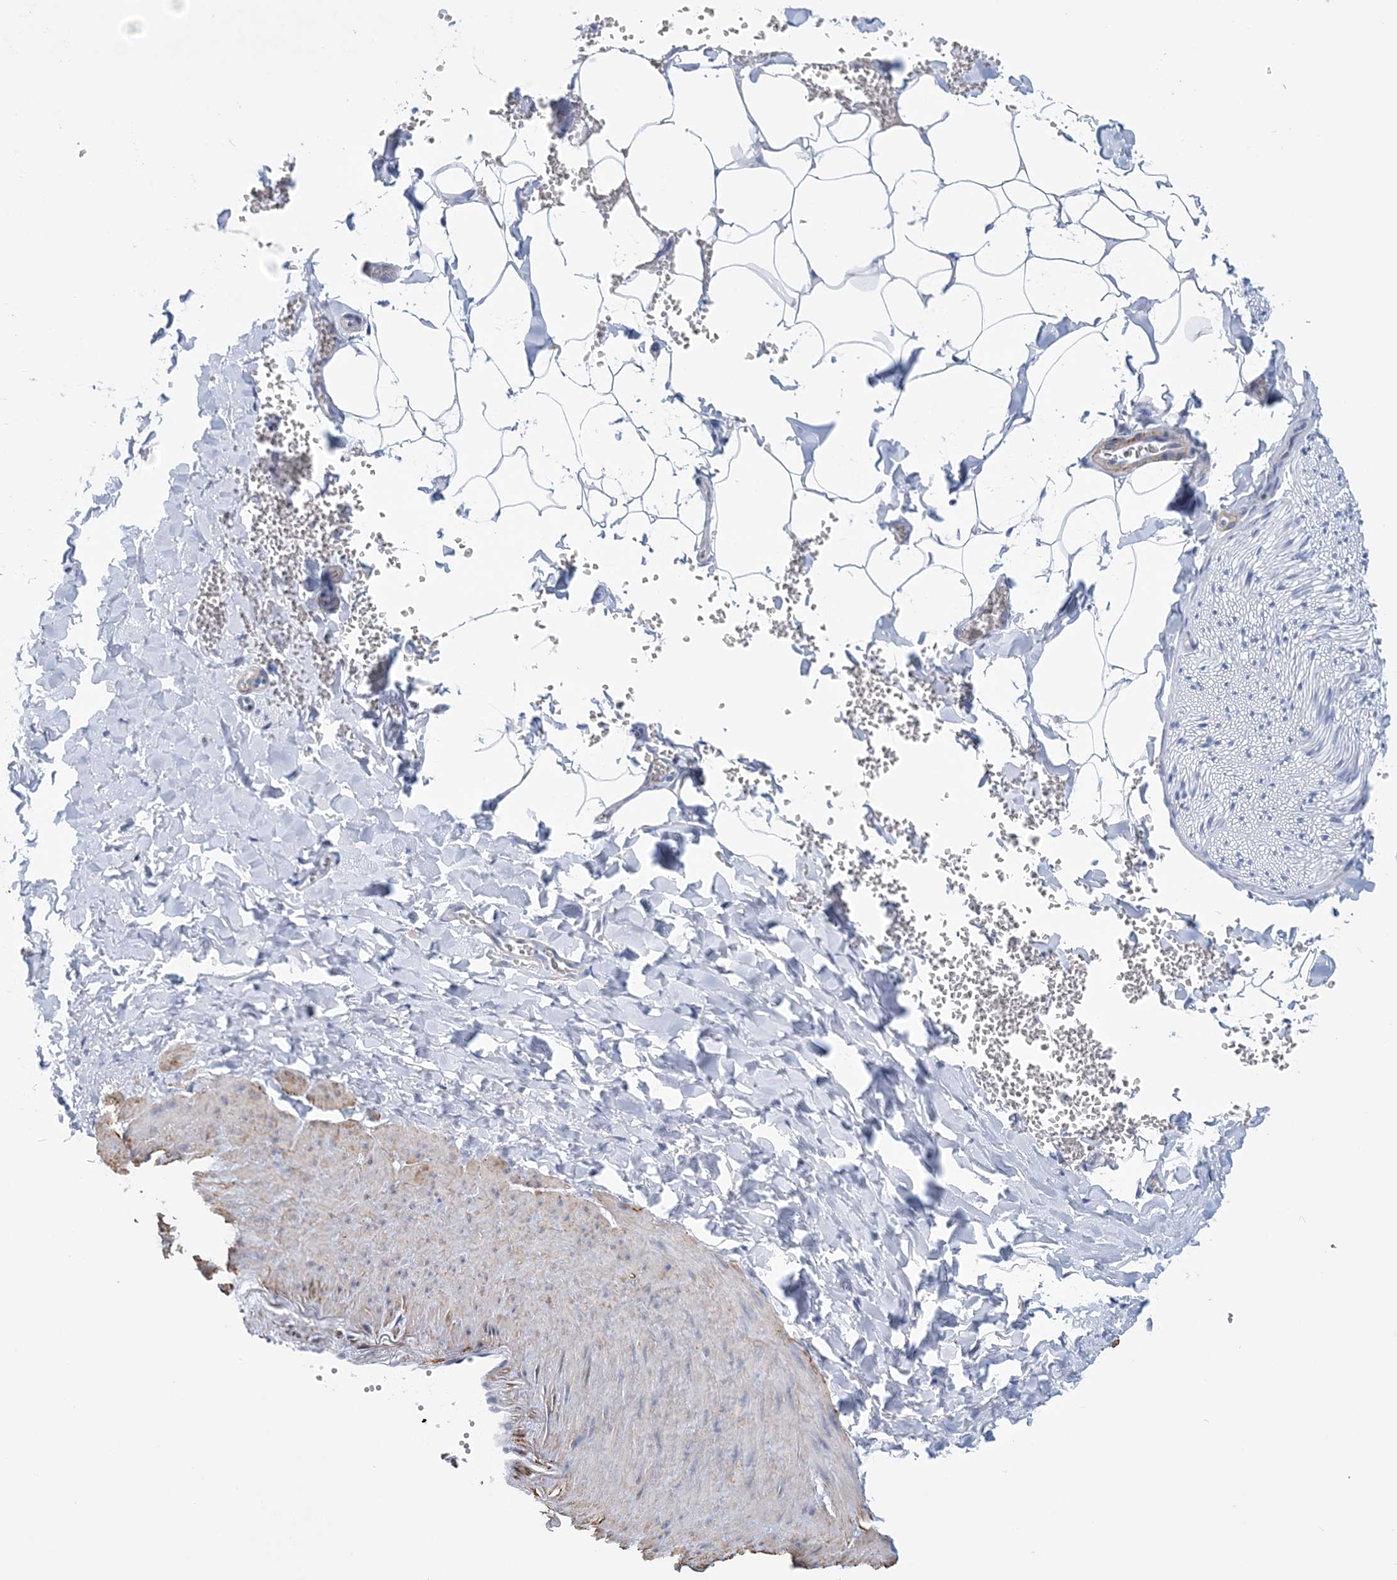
{"staining": {"intensity": "negative", "quantity": "none", "location": "none"}, "tissue": "adipose tissue", "cell_type": "Adipocytes", "image_type": "normal", "snomed": [{"axis": "morphology", "description": "Normal tissue, NOS"}, {"axis": "topography", "description": "Gallbladder"}, {"axis": "topography", "description": "Peripheral nerve tissue"}], "caption": "A high-resolution photomicrograph shows immunohistochemistry staining of benign adipose tissue, which exhibits no significant staining in adipocytes.", "gene": "C11orf21", "patient": {"sex": "male", "age": 38}}